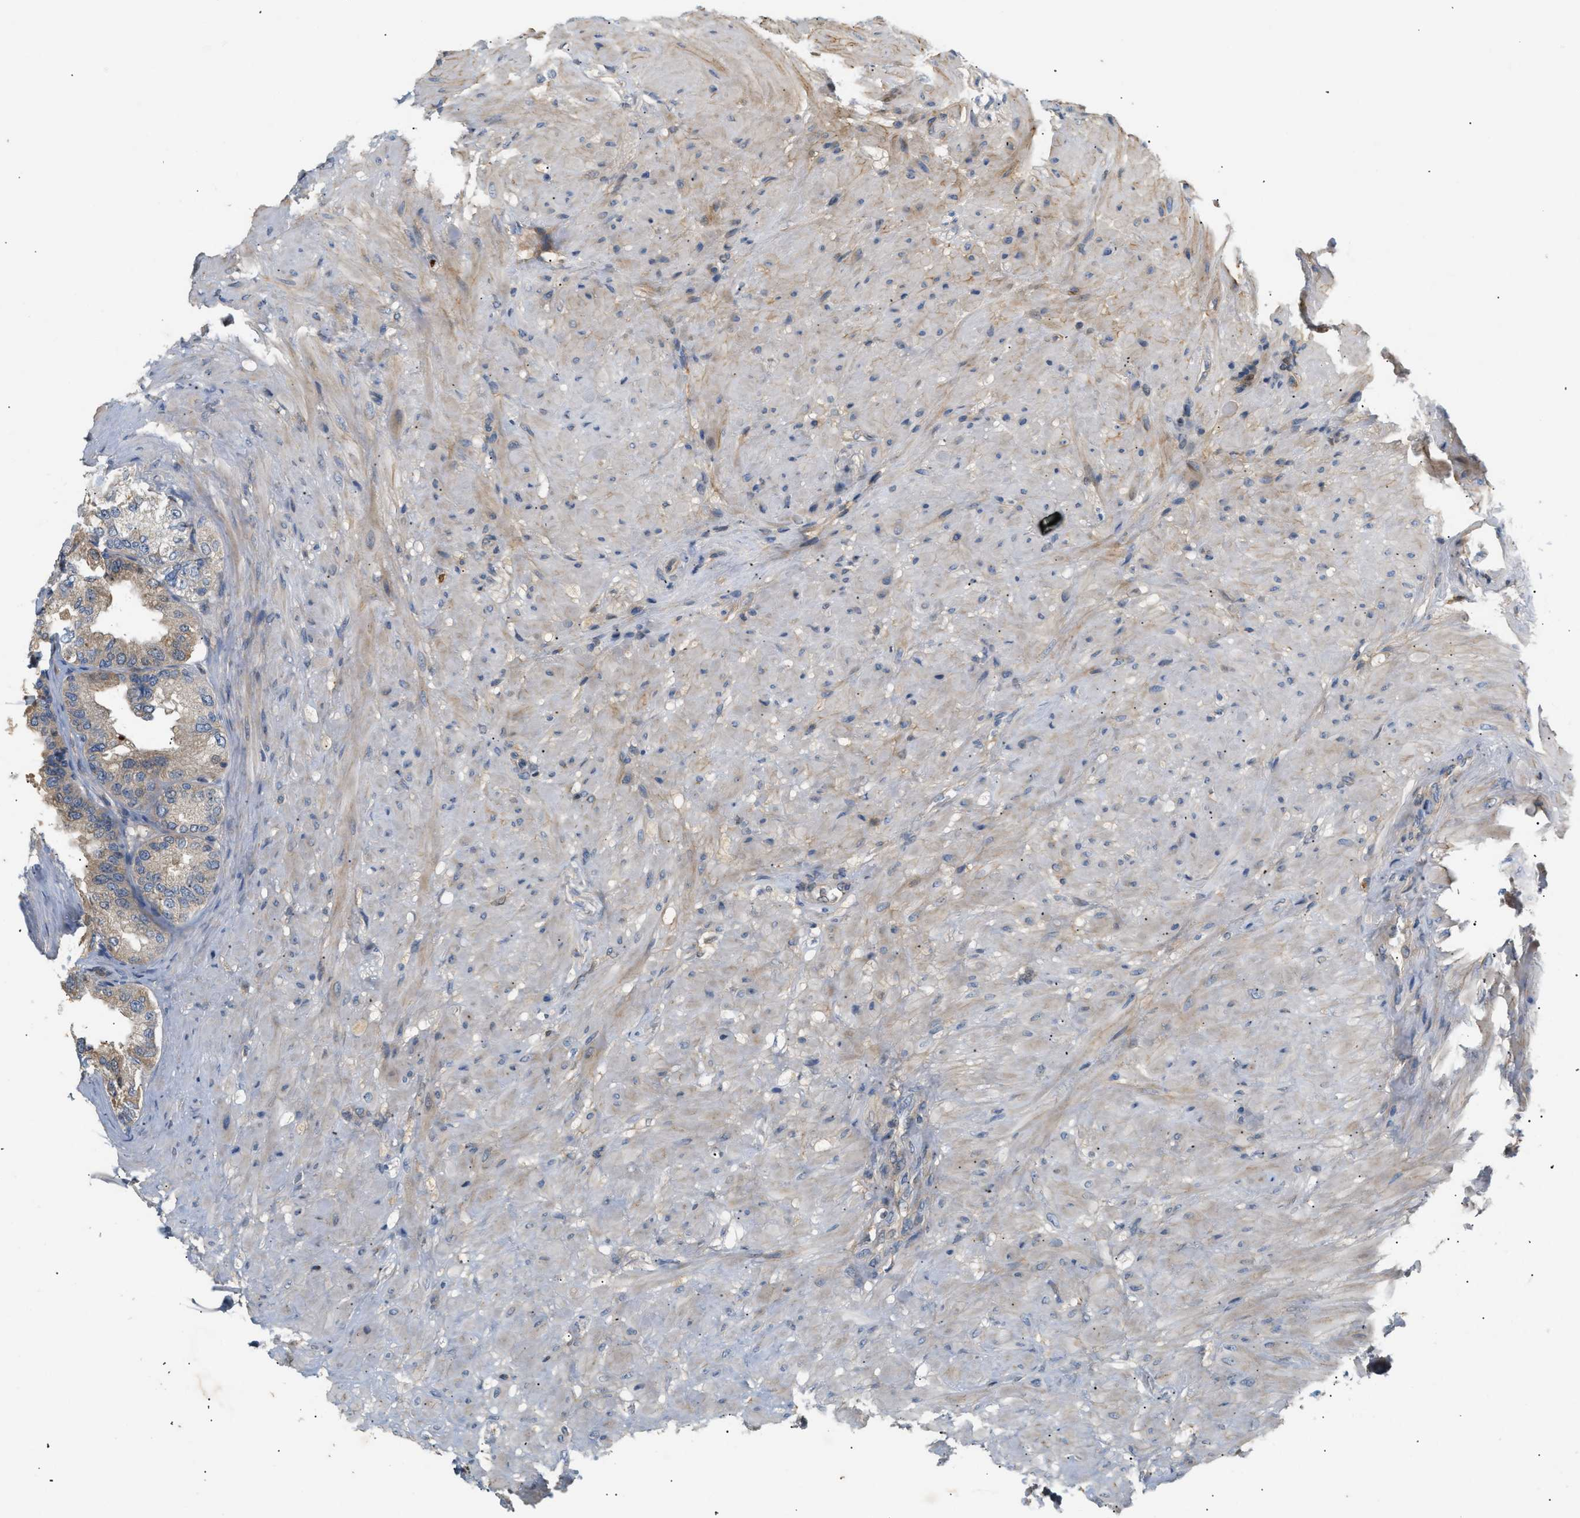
{"staining": {"intensity": "weak", "quantity": "25%-75%", "location": "cytoplasmic/membranous"}, "tissue": "seminal vesicle", "cell_type": "Glandular cells", "image_type": "normal", "snomed": [{"axis": "morphology", "description": "Normal tissue, NOS"}, {"axis": "topography", "description": "Seminal veicle"}], "caption": "Brown immunohistochemical staining in benign human seminal vesicle shows weak cytoplasmic/membranous staining in approximately 25%-75% of glandular cells.", "gene": "FARS2", "patient": {"sex": "male", "age": 68}}